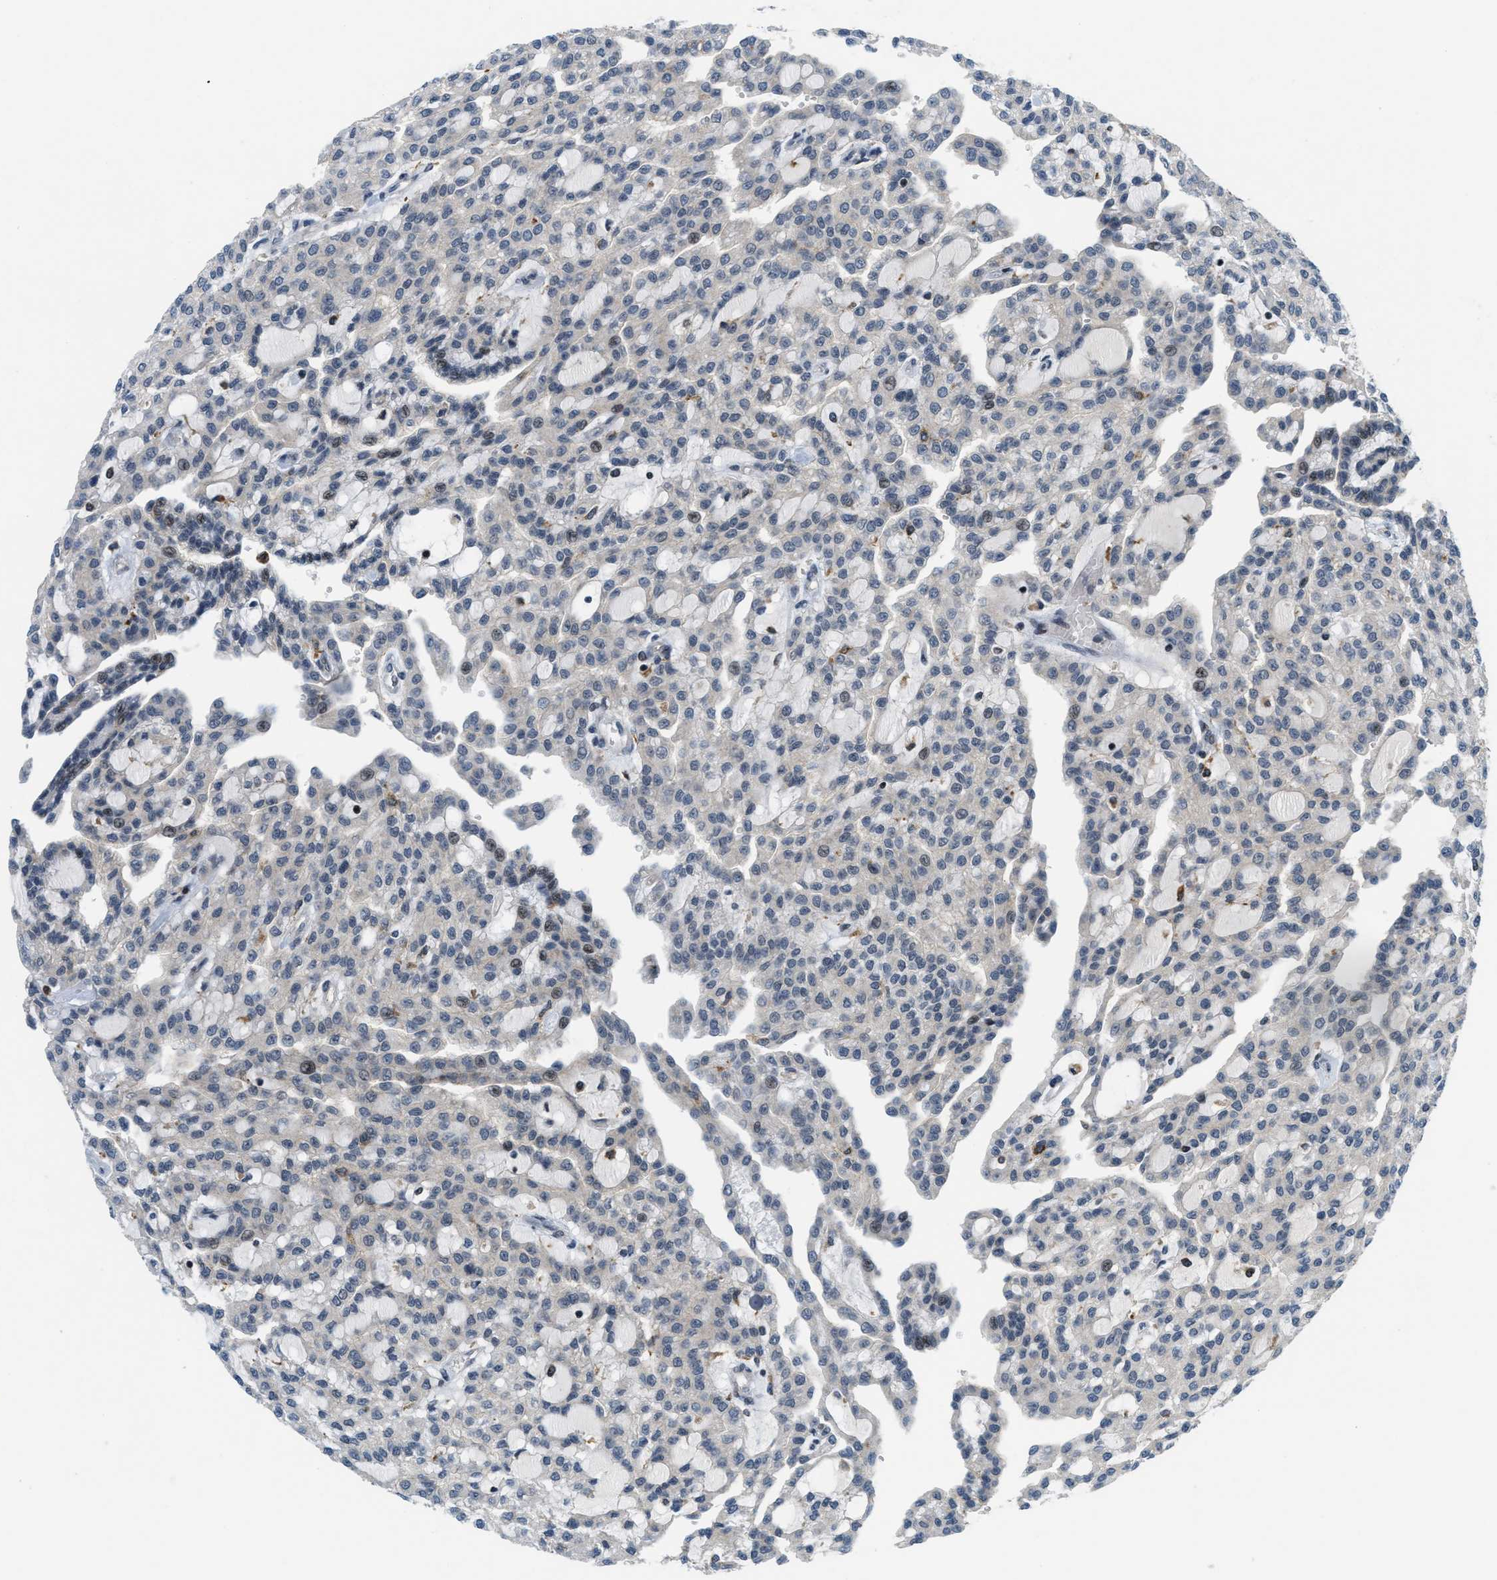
{"staining": {"intensity": "negative", "quantity": "none", "location": "none"}, "tissue": "renal cancer", "cell_type": "Tumor cells", "image_type": "cancer", "snomed": [{"axis": "morphology", "description": "Adenocarcinoma, NOS"}, {"axis": "topography", "description": "Kidney"}], "caption": "The histopathology image exhibits no staining of tumor cells in adenocarcinoma (renal).", "gene": "ING1", "patient": {"sex": "male", "age": 63}}